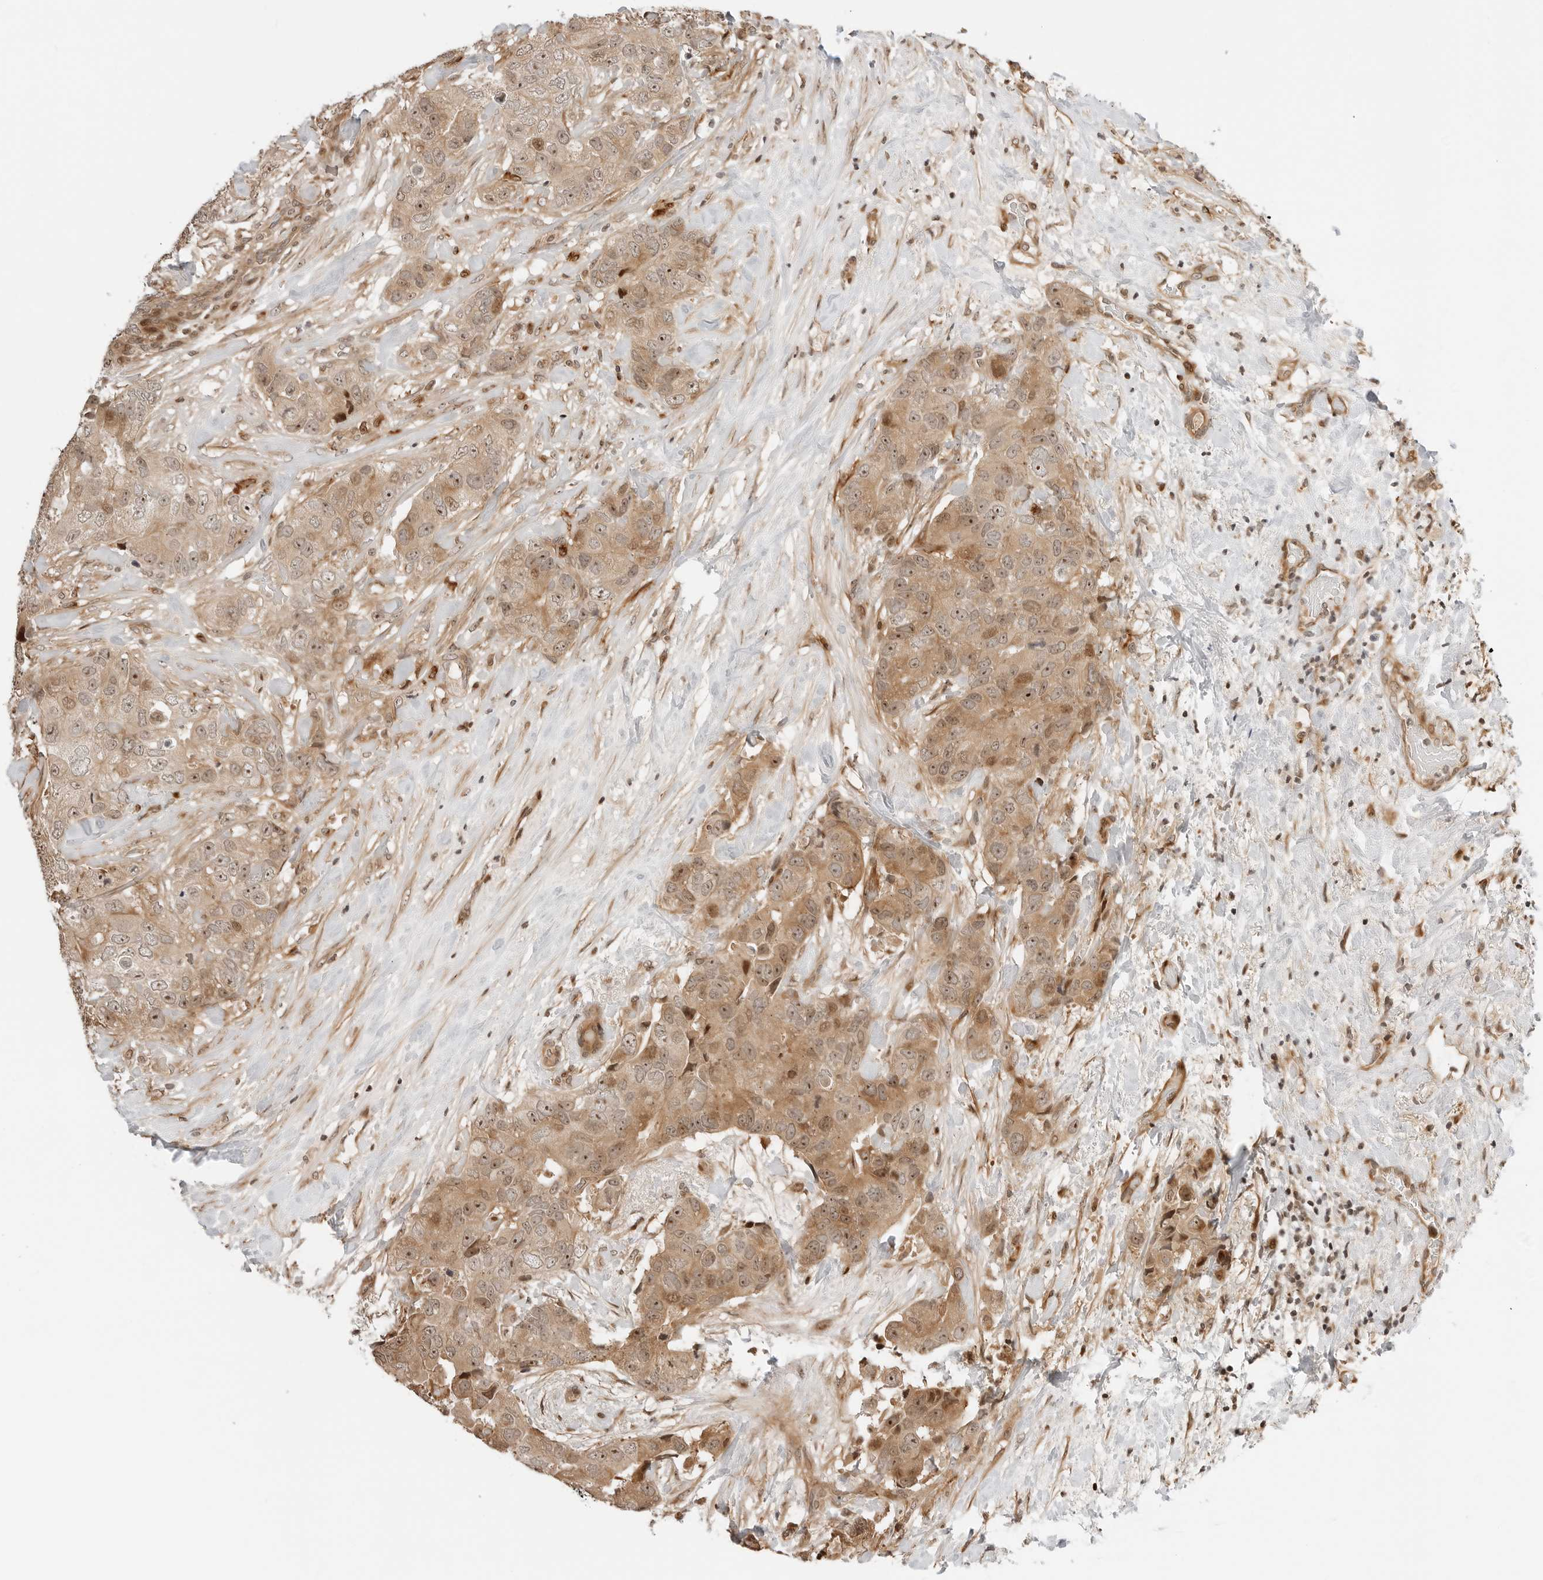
{"staining": {"intensity": "moderate", "quantity": ">75%", "location": "cytoplasmic/membranous,nuclear"}, "tissue": "breast cancer", "cell_type": "Tumor cells", "image_type": "cancer", "snomed": [{"axis": "morphology", "description": "Duct carcinoma"}, {"axis": "topography", "description": "Breast"}], "caption": "Brown immunohistochemical staining in human breast cancer (invasive ductal carcinoma) demonstrates moderate cytoplasmic/membranous and nuclear positivity in about >75% of tumor cells.", "gene": "GEM", "patient": {"sex": "female", "age": 62}}